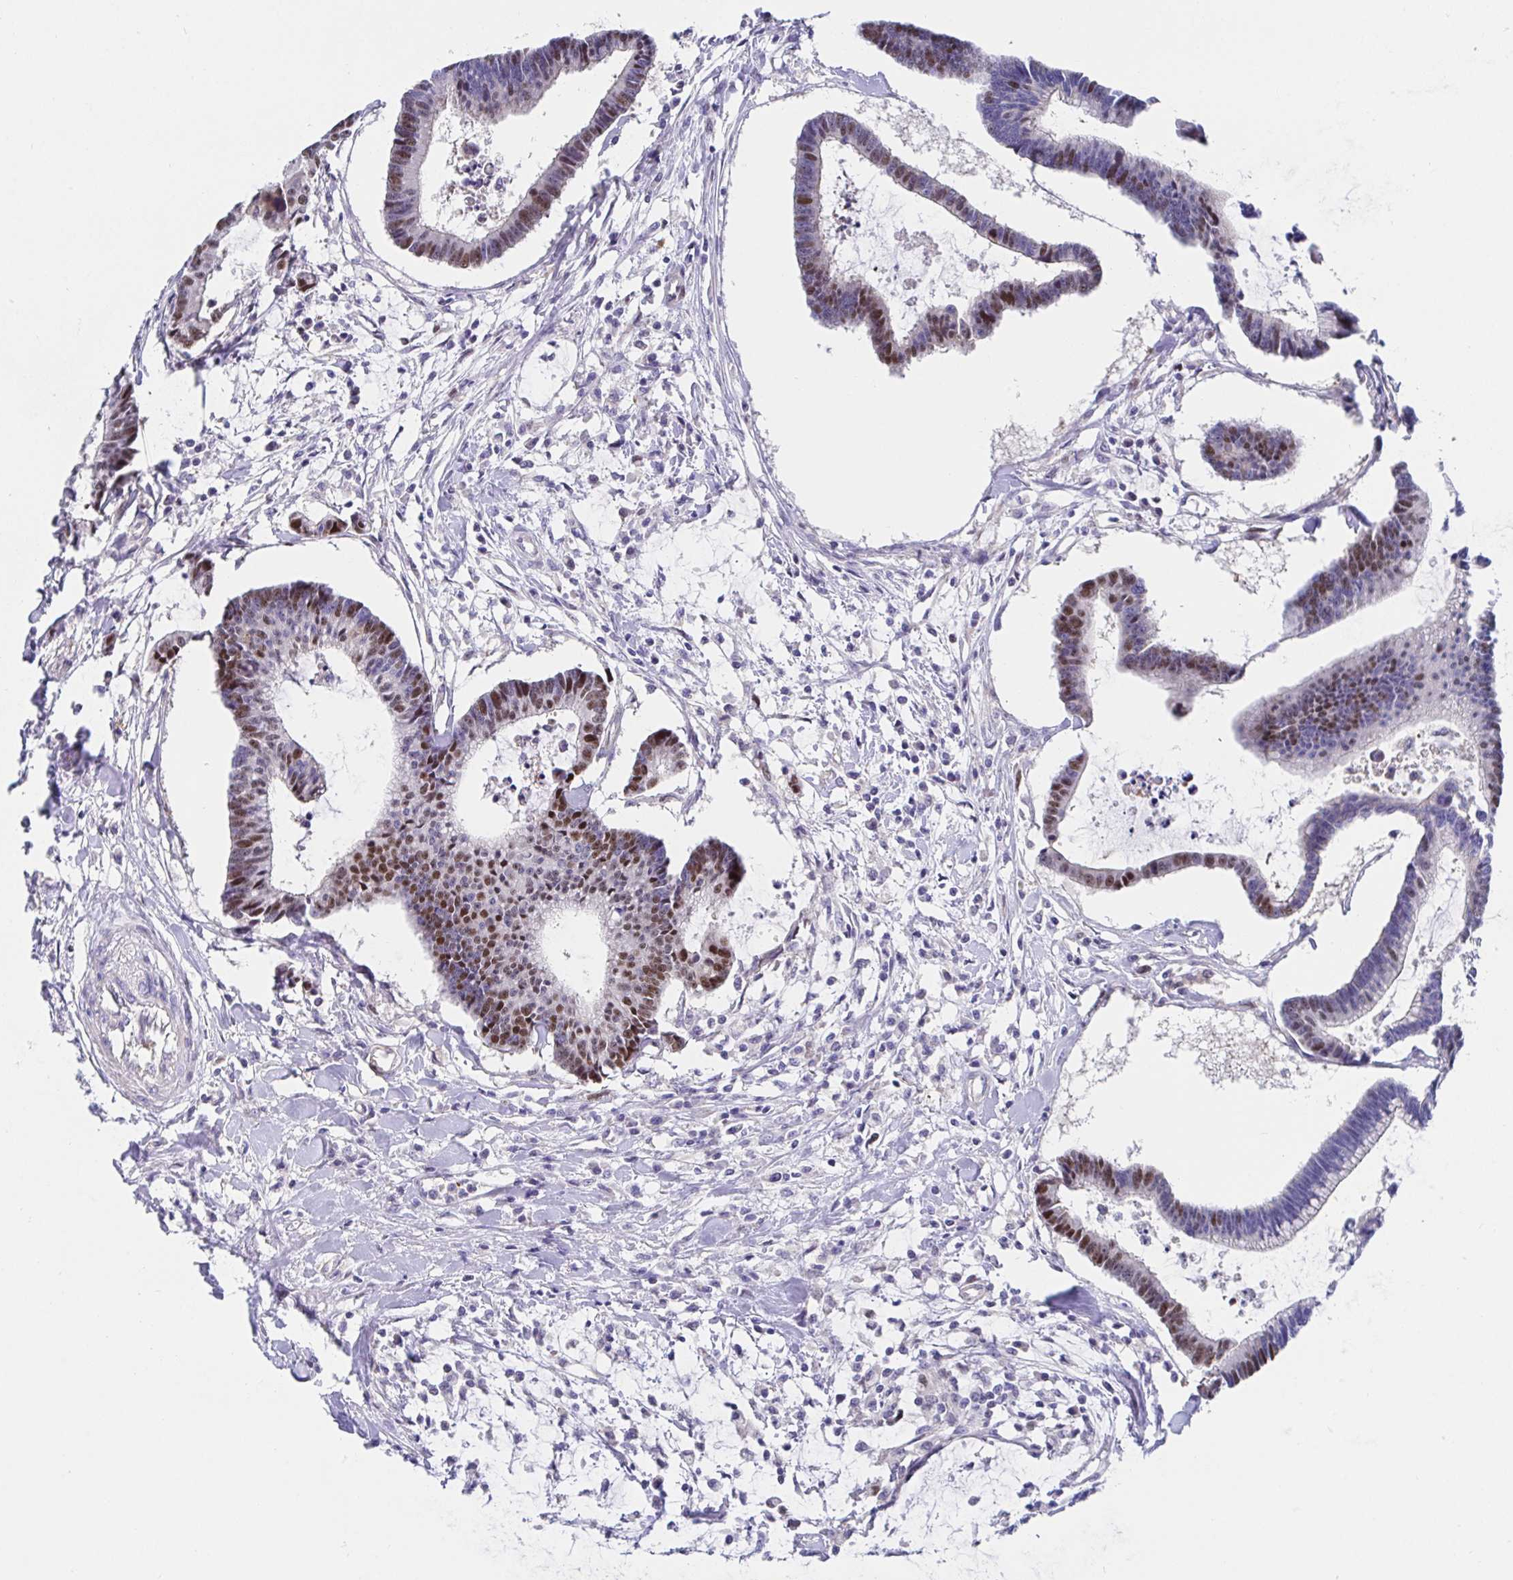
{"staining": {"intensity": "moderate", "quantity": "25%-75%", "location": "nuclear"}, "tissue": "colorectal cancer", "cell_type": "Tumor cells", "image_type": "cancer", "snomed": [{"axis": "morphology", "description": "Adenocarcinoma, NOS"}, {"axis": "topography", "description": "Colon"}], "caption": "Protein expression analysis of adenocarcinoma (colorectal) displays moderate nuclear expression in about 25%-75% of tumor cells. The protein of interest is stained brown, and the nuclei are stained in blue (DAB (3,3'-diaminobenzidine) IHC with brightfield microscopy, high magnification).", "gene": "TIMELESS", "patient": {"sex": "female", "age": 78}}